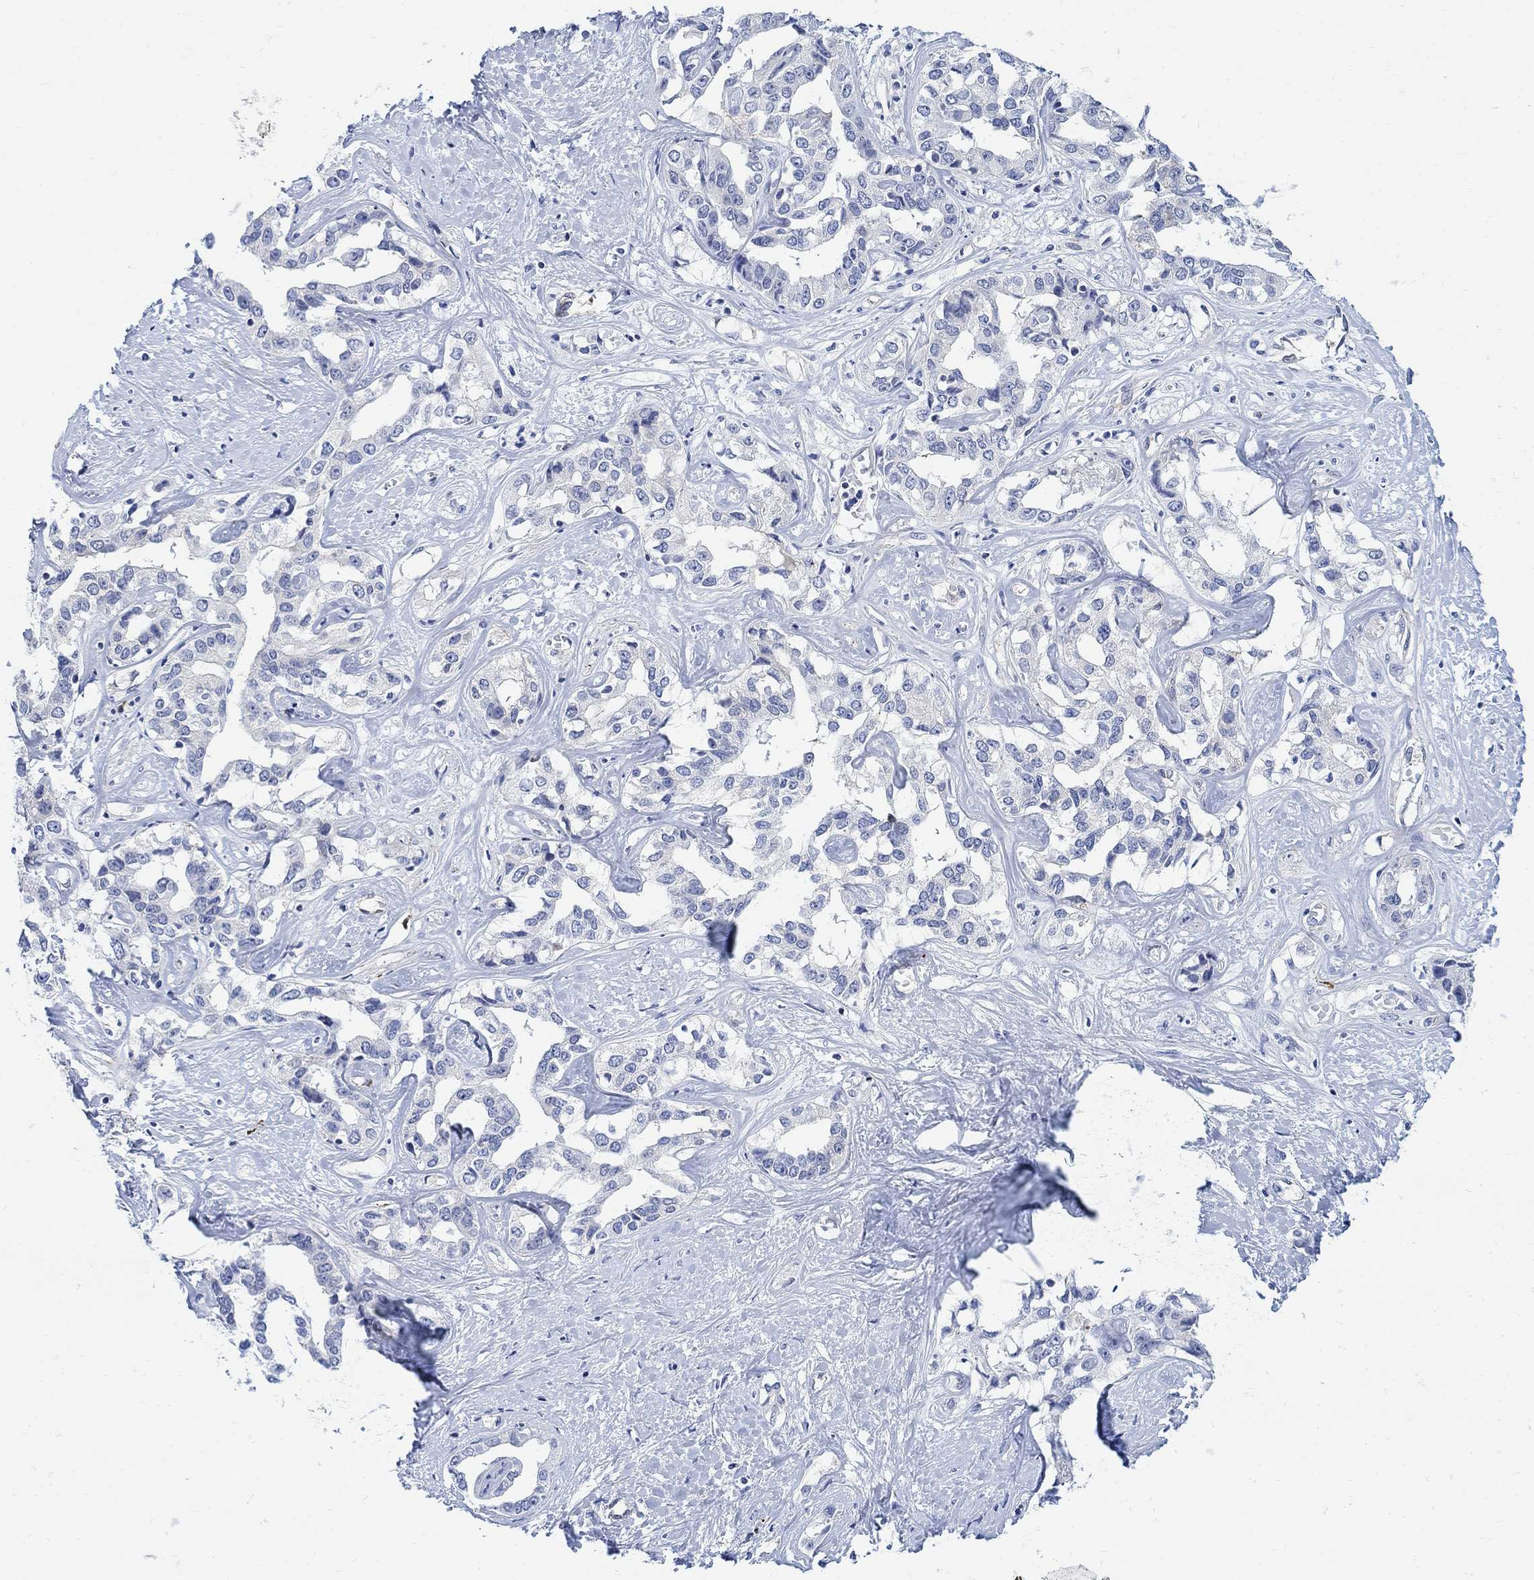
{"staining": {"intensity": "moderate", "quantity": "25%-75%", "location": "cytoplasmic/membranous"}, "tissue": "liver cancer", "cell_type": "Tumor cells", "image_type": "cancer", "snomed": [{"axis": "morphology", "description": "Cholangiocarcinoma"}, {"axis": "topography", "description": "Liver"}], "caption": "Immunohistochemistry (IHC) micrograph of liver cancer (cholangiocarcinoma) stained for a protein (brown), which demonstrates medium levels of moderate cytoplasmic/membranous expression in approximately 25%-75% of tumor cells.", "gene": "PHF21B", "patient": {"sex": "male", "age": 59}}